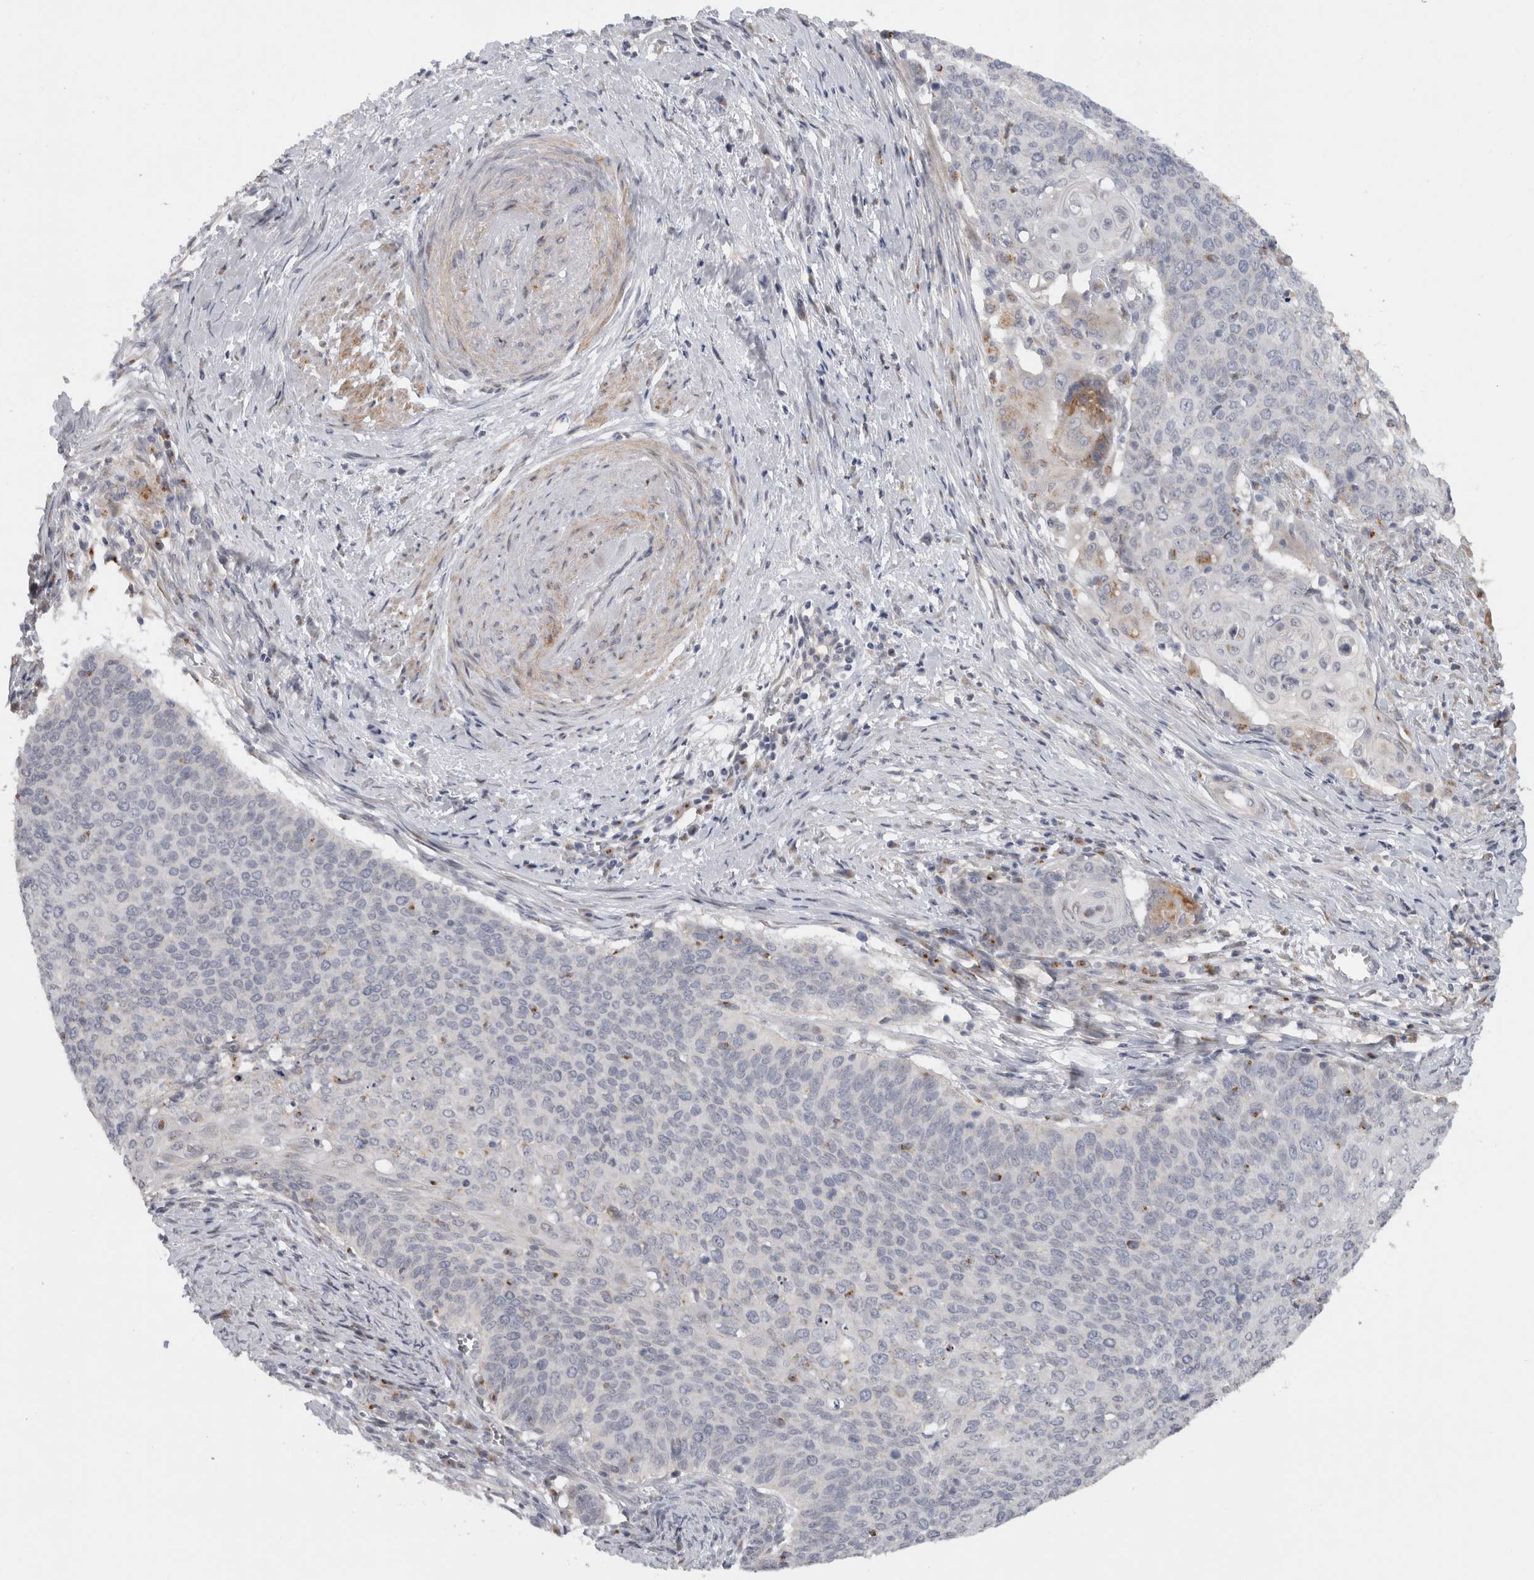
{"staining": {"intensity": "negative", "quantity": "none", "location": "none"}, "tissue": "cervical cancer", "cell_type": "Tumor cells", "image_type": "cancer", "snomed": [{"axis": "morphology", "description": "Squamous cell carcinoma, NOS"}, {"axis": "topography", "description": "Cervix"}], "caption": "Tumor cells are negative for protein expression in human cervical cancer (squamous cell carcinoma).", "gene": "MGAT1", "patient": {"sex": "female", "age": 39}}